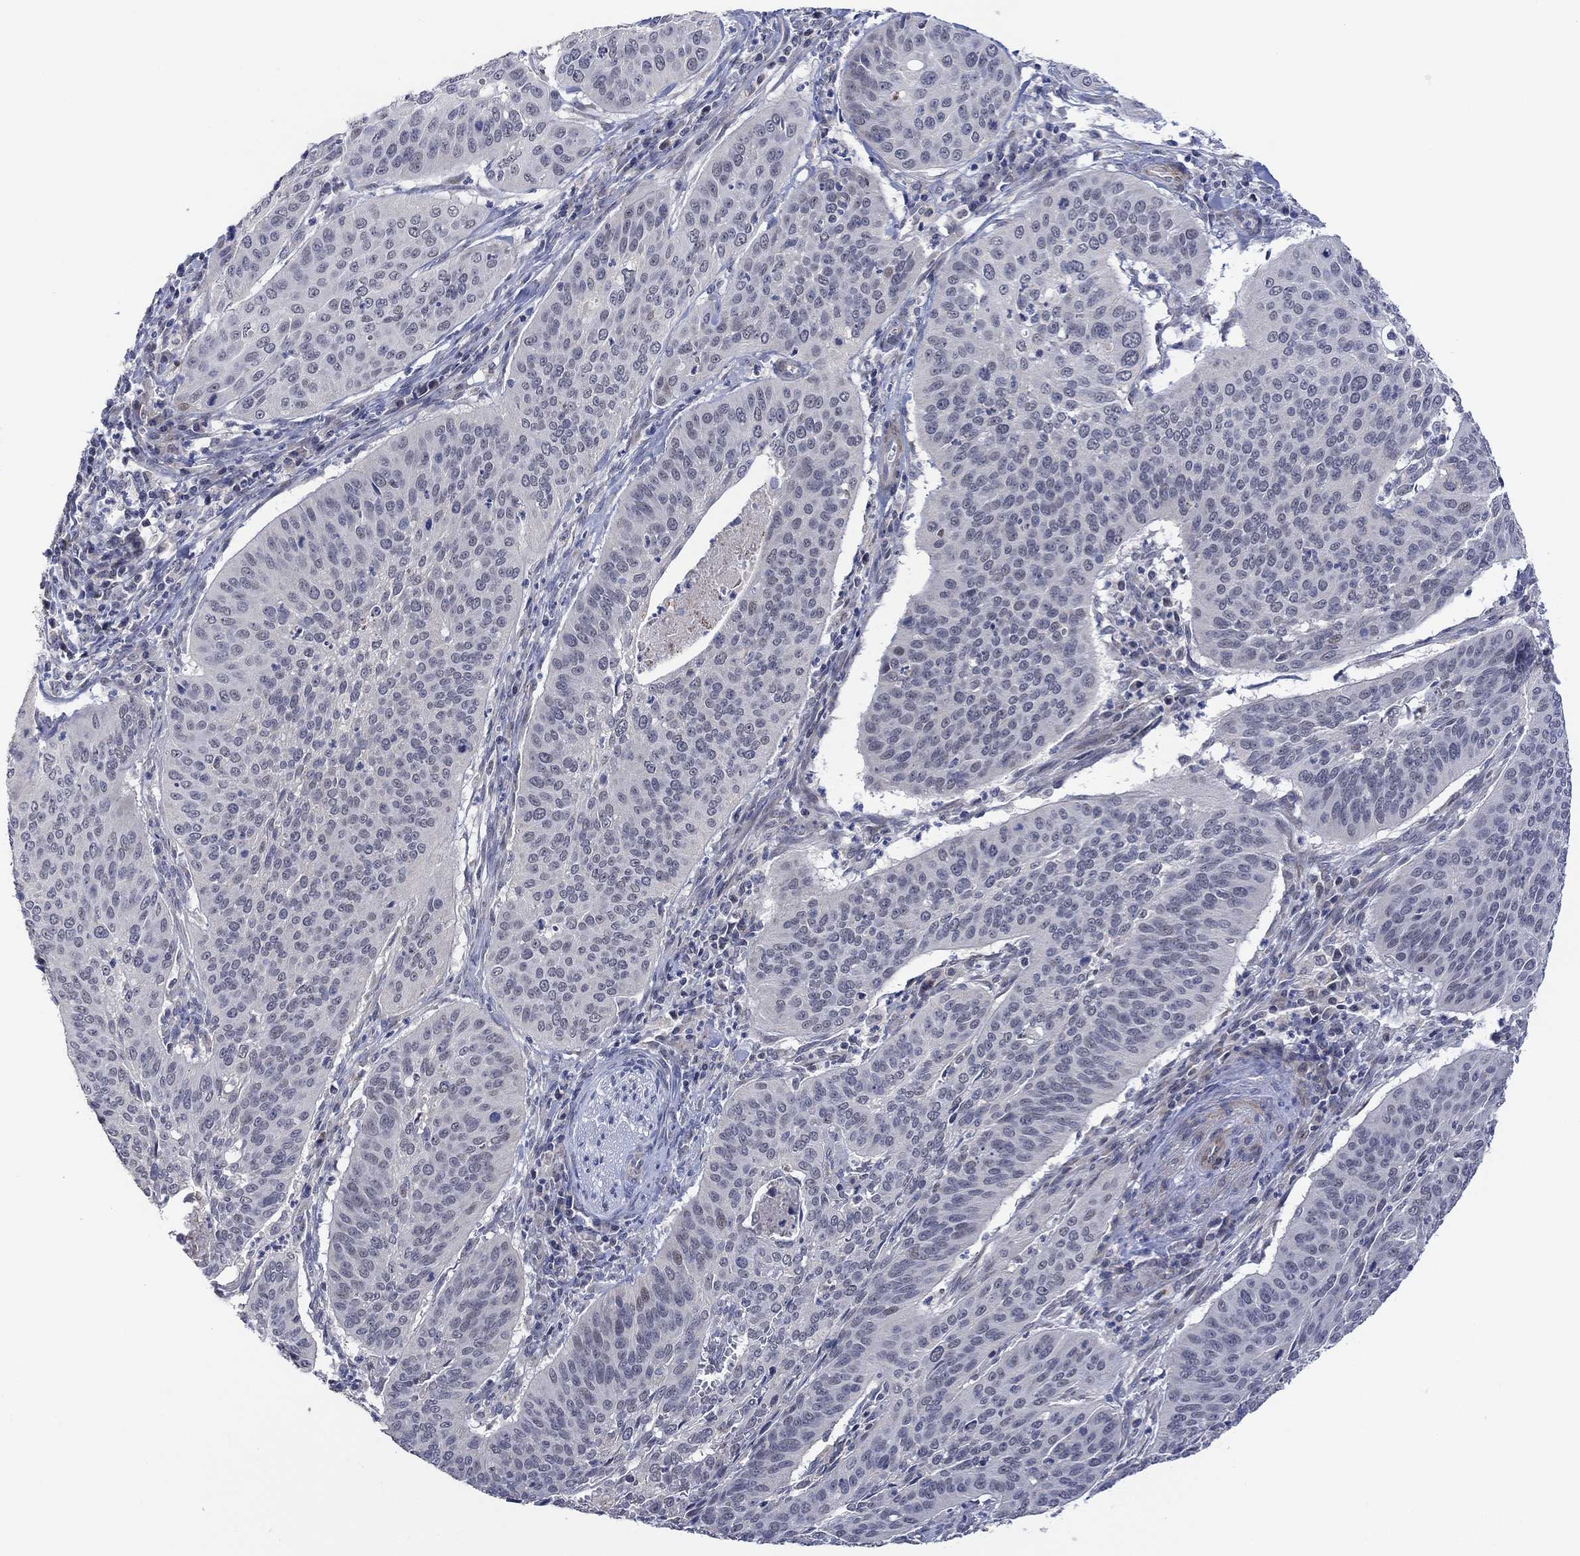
{"staining": {"intensity": "negative", "quantity": "none", "location": "none"}, "tissue": "cervical cancer", "cell_type": "Tumor cells", "image_type": "cancer", "snomed": [{"axis": "morphology", "description": "Normal tissue, NOS"}, {"axis": "morphology", "description": "Squamous cell carcinoma, NOS"}, {"axis": "topography", "description": "Cervix"}], "caption": "This is a micrograph of immunohistochemistry staining of cervical squamous cell carcinoma, which shows no staining in tumor cells.", "gene": "SLC48A1", "patient": {"sex": "female", "age": 39}}